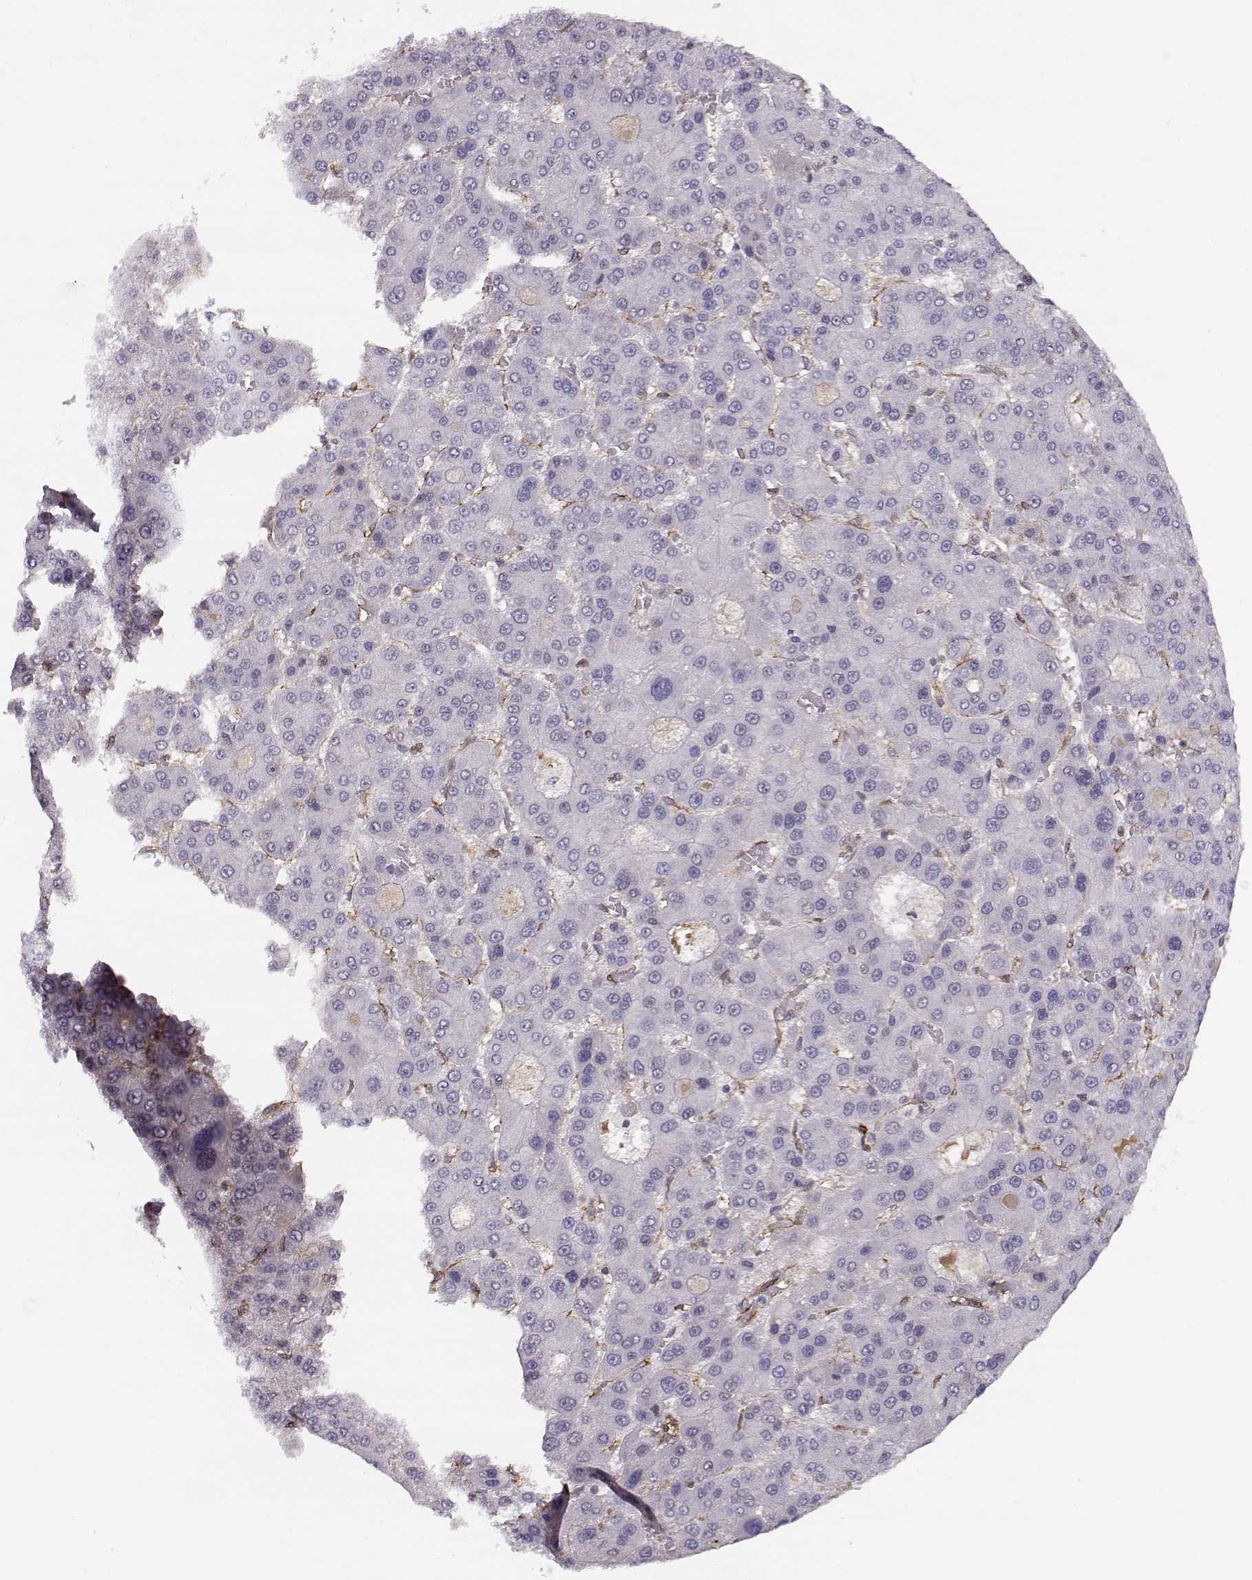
{"staining": {"intensity": "negative", "quantity": "none", "location": "none"}, "tissue": "liver cancer", "cell_type": "Tumor cells", "image_type": "cancer", "snomed": [{"axis": "morphology", "description": "Carcinoma, Hepatocellular, NOS"}, {"axis": "topography", "description": "Liver"}], "caption": "Tumor cells show no significant positivity in hepatocellular carcinoma (liver). (Stains: DAB (3,3'-diaminobenzidine) immunohistochemistry (IHC) with hematoxylin counter stain, Microscopy: brightfield microscopy at high magnification).", "gene": "CIR1", "patient": {"sex": "male", "age": 70}}